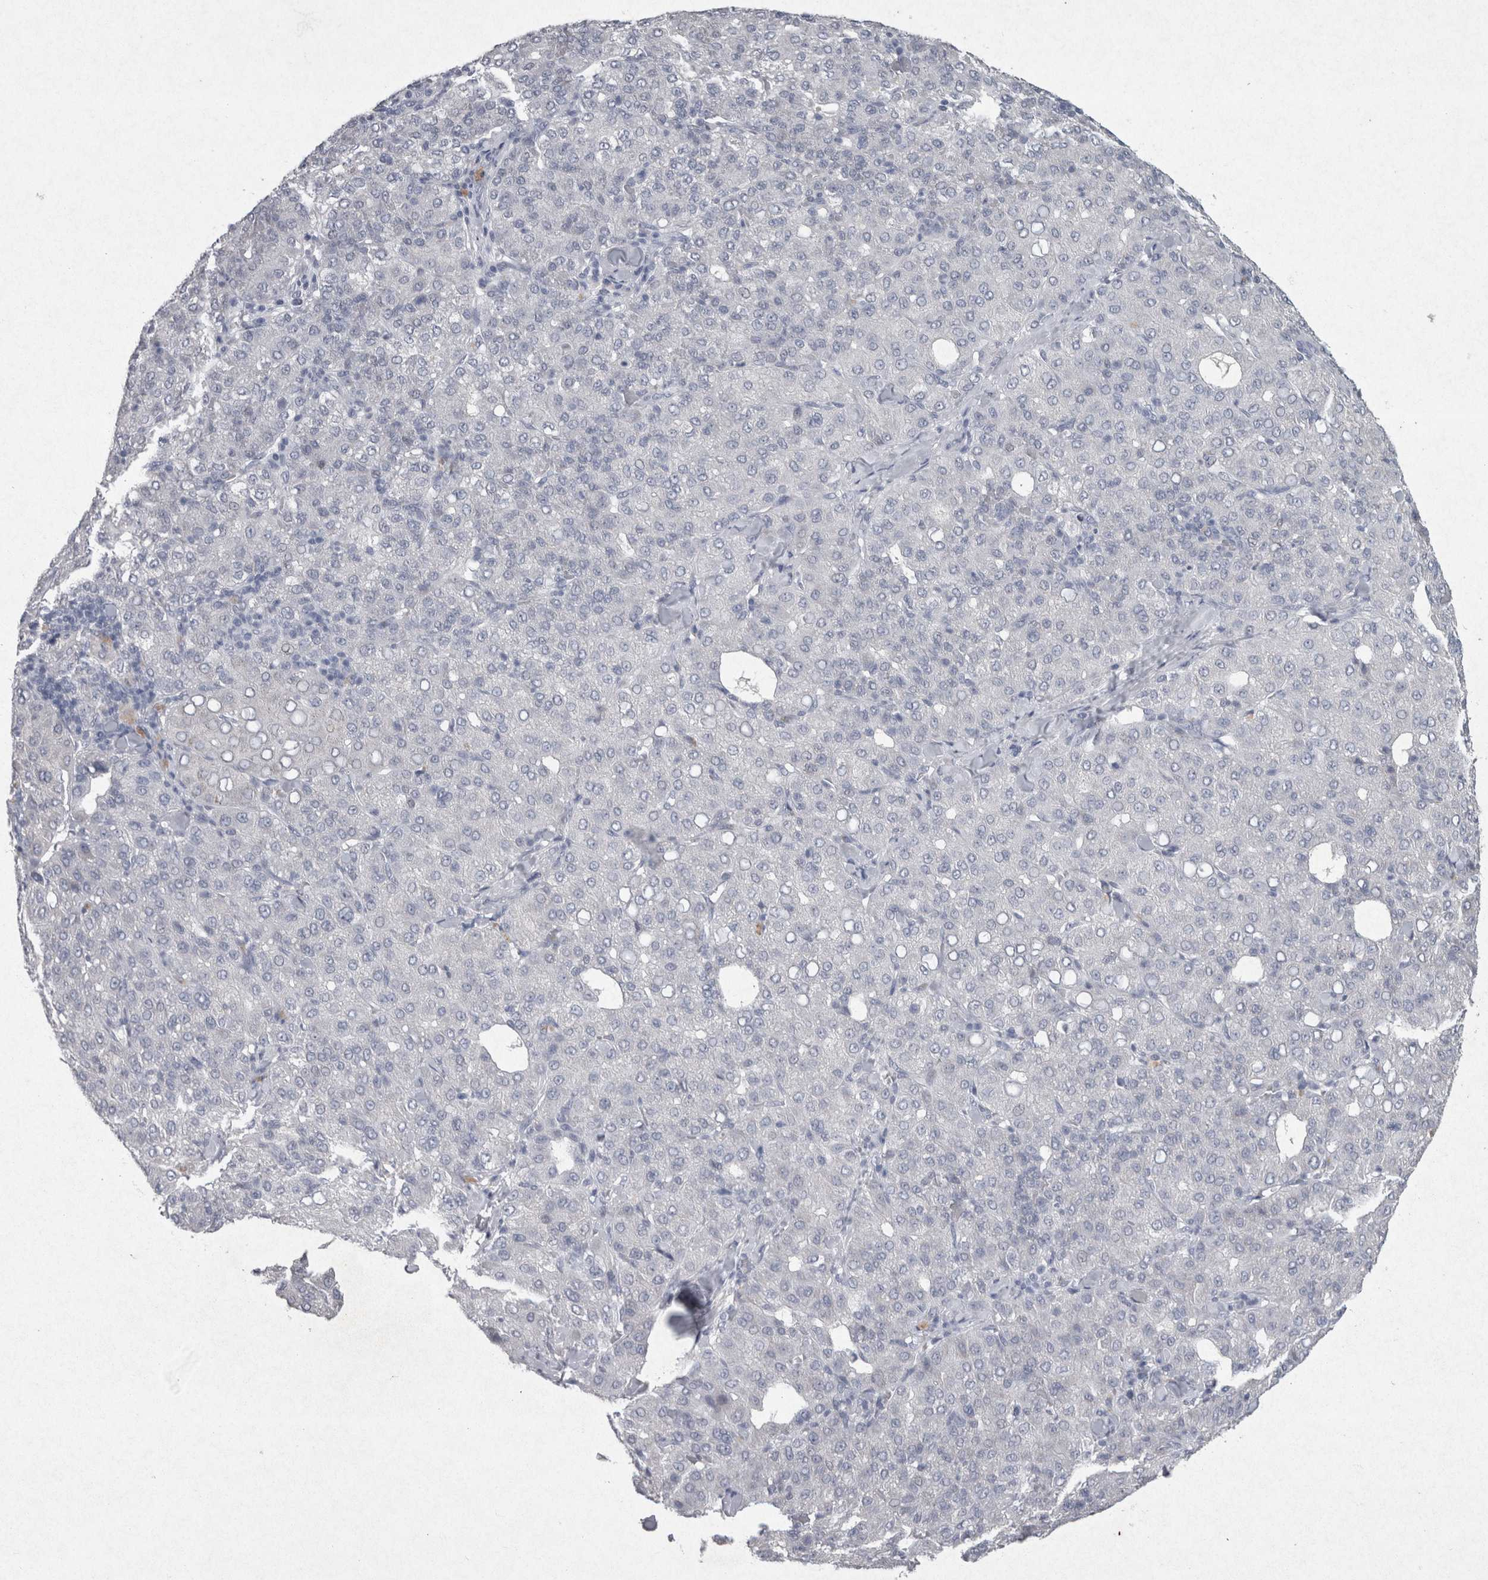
{"staining": {"intensity": "negative", "quantity": "none", "location": "none"}, "tissue": "liver cancer", "cell_type": "Tumor cells", "image_type": "cancer", "snomed": [{"axis": "morphology", "description": "Carcinoma, Hepatocellular, NOS"}, {"axis": "topography", "description": "Liver"}], "caption": "Immunohistochemistry of human hepatocellular carcinoma (liver) reveals no expression in tumor cells. (DAB (3,3'-diaminobenzidine) immunohistochemistry, high magnification).", "gene": "PDX1", "patient": {"sex": "male", "age": 65}}